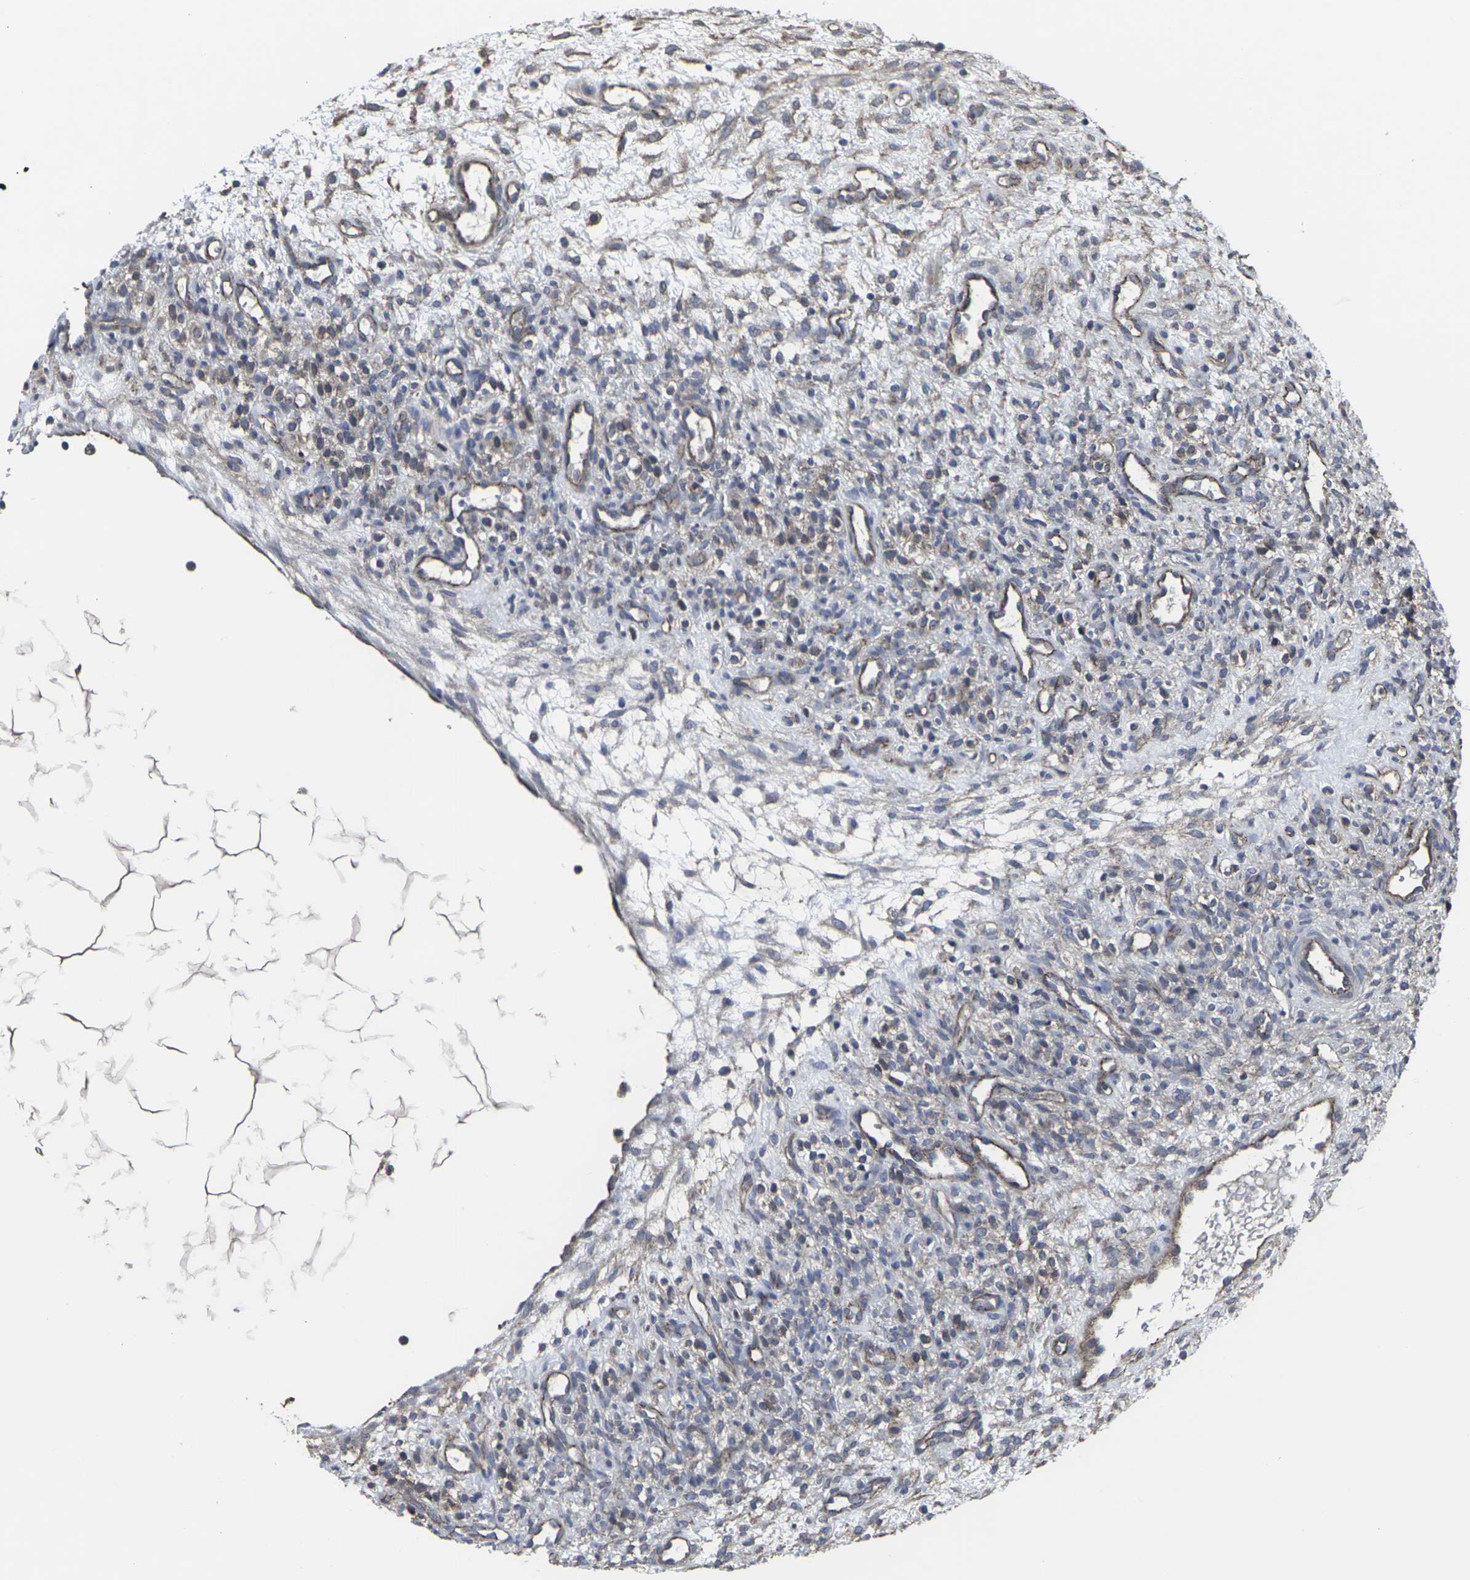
{"staining": {"intensity": "weak", "quantity": "25%-75%", "location": "cytoplasmic/membranous"}, "tissue": "ovary", "cell_type": "Ovarian stroma cells", "image_type": "normal", "snomed": [{"axis": "morphology", "description": "Normal tissue, NOS"}, {"axis": "morphology", "description": "Cyst, NOS"}, {"axis": "topography", "description": "Ovary"}], "caption": "An image showing weak cytoplasmic/membranous staining in approximately 25%-75% of ovarian stroma cells in benign ovary, as visualized by brown immunohistochemical staining.", "gene": "MAPKAPK2", "patient": {"sex": "female", "age": 18}}